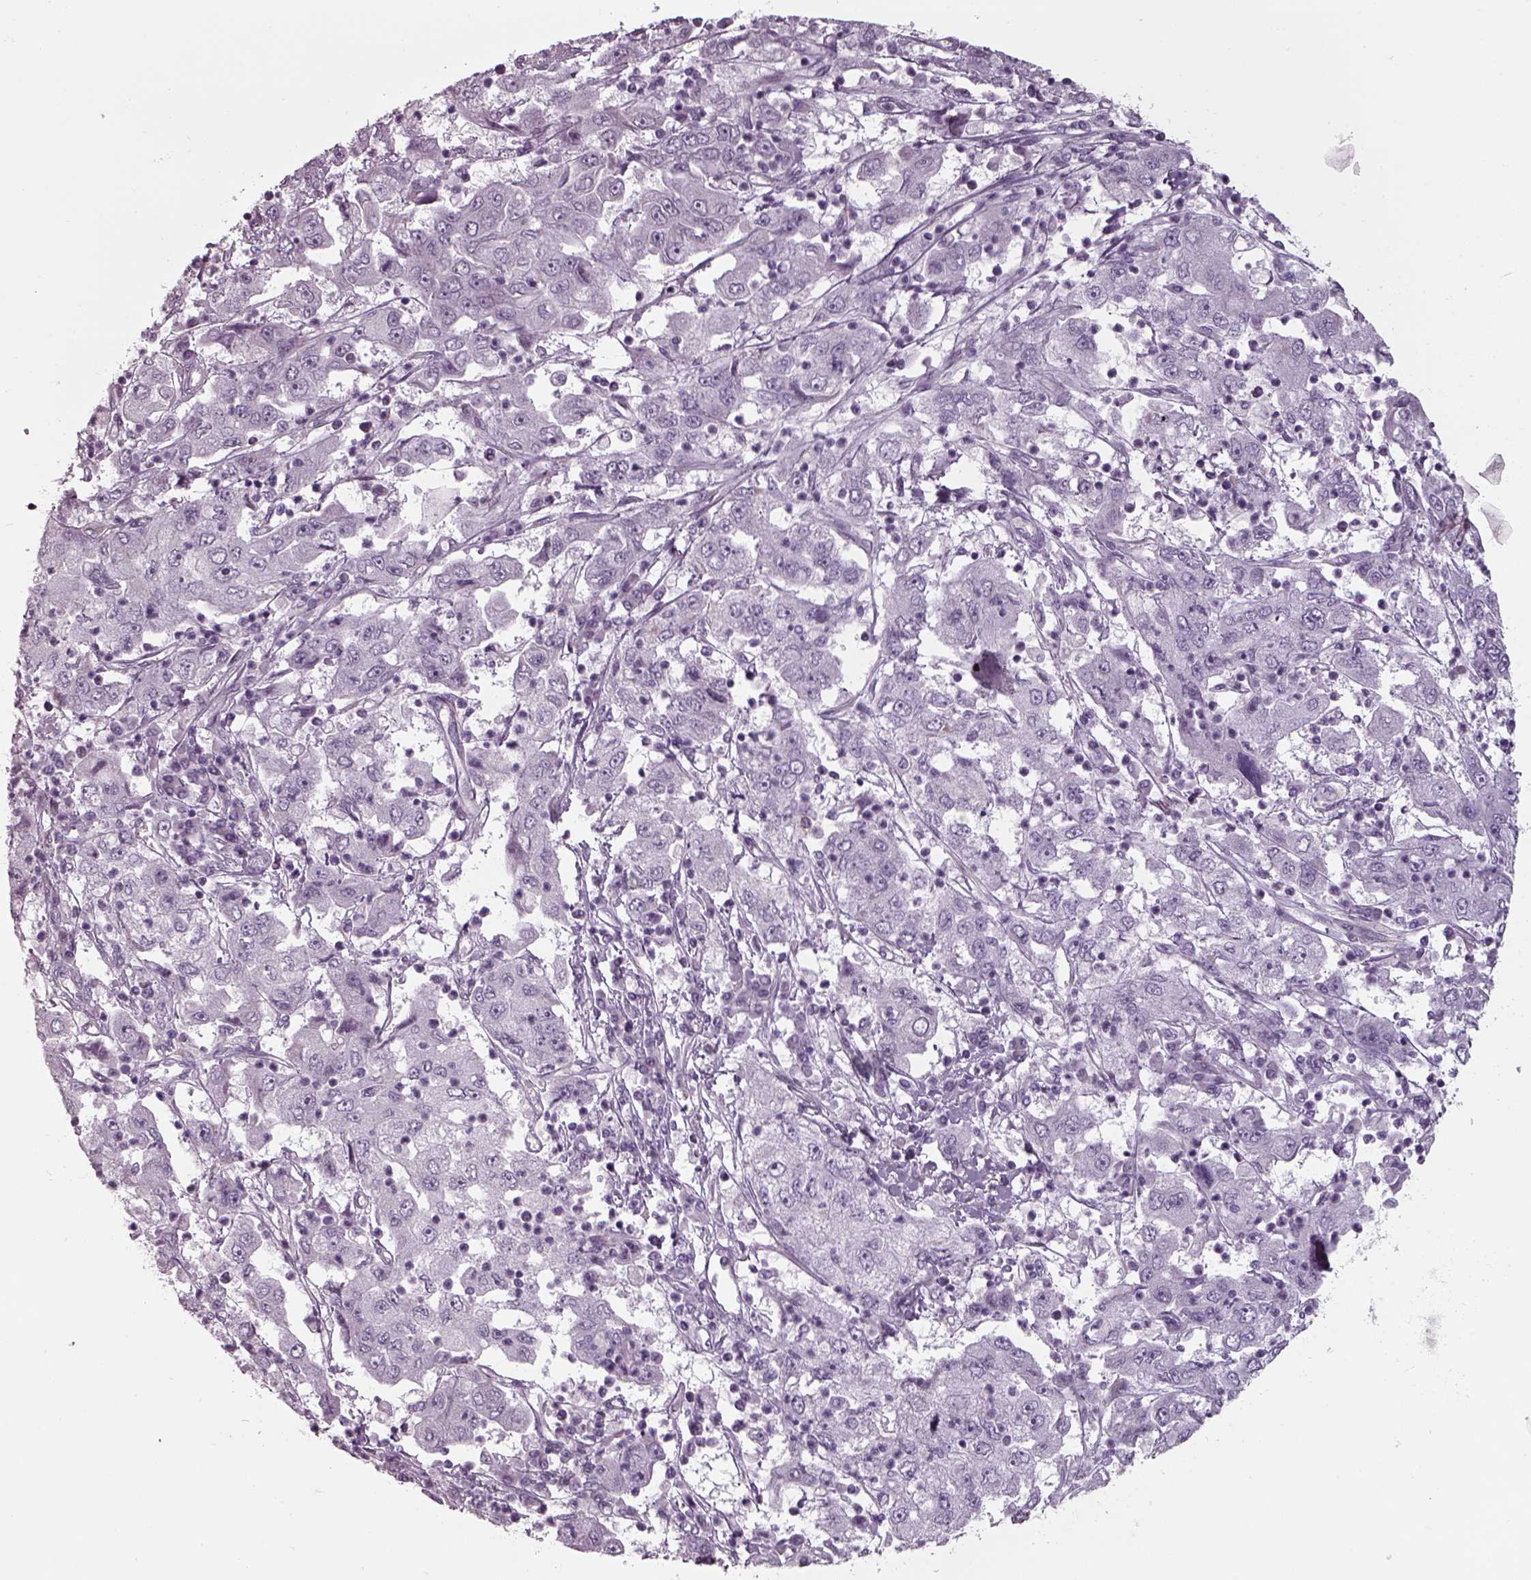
{"staining": {"intensity": "negative", "quantity": "none", "location": "none"}, "tissue": "cervical cancer", "cell_type": "Tumor cells", "image_type": "cancer", "snomed": [{"axis": "morphology", "description": "Squamous cell carcinoma, NOS"}, {"axis": "topography", "description": "Cervix"}], "caption": "Tumor cells are negative for protein expression in human cervical squamous cell carcinoma.", "gene": "SEPTIN14", "patient": {"sex": "female", "age": 36}}